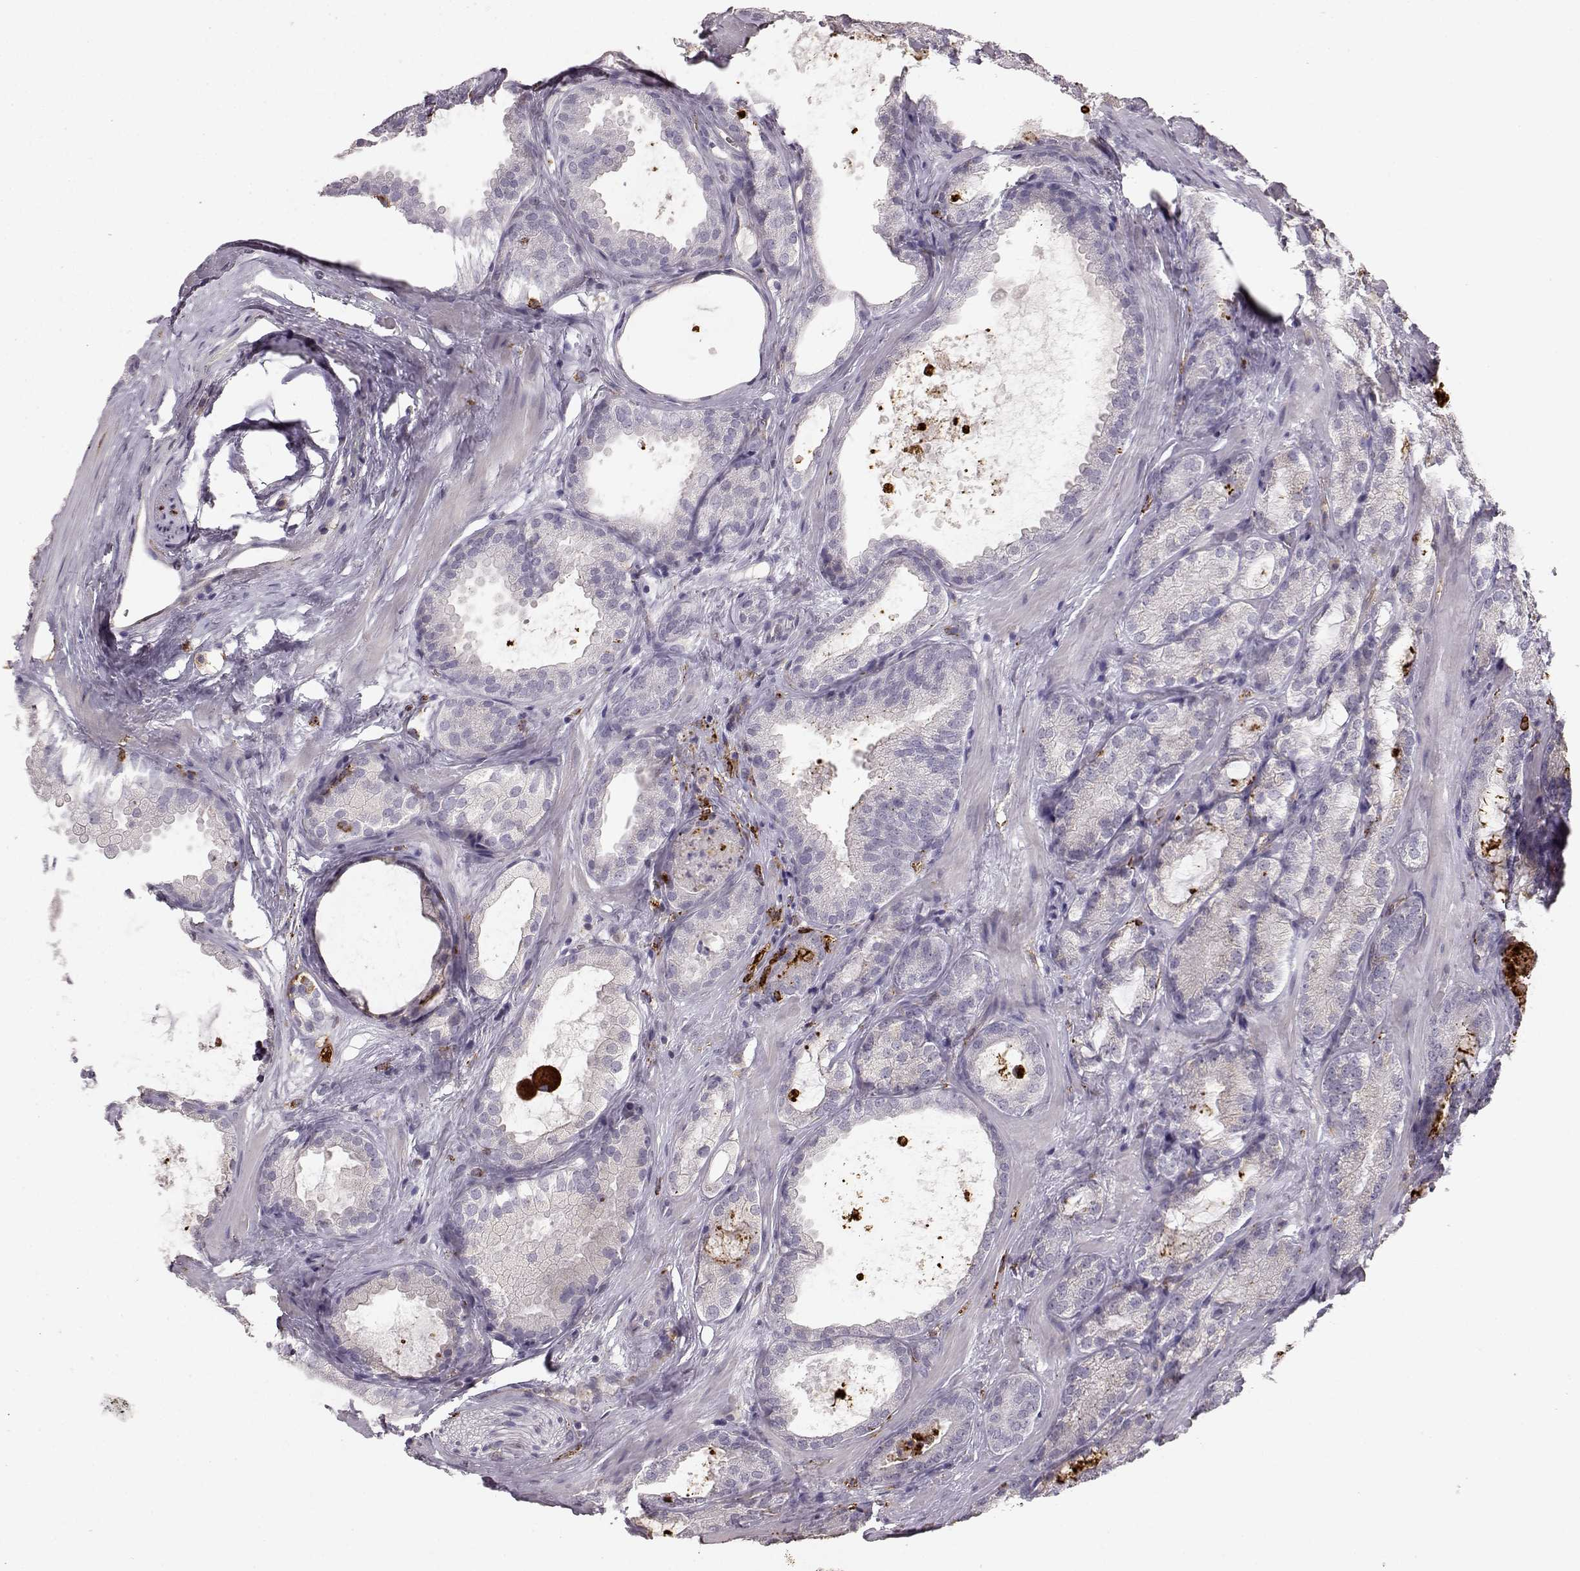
{"staining": {"intensity": "negative", "quantity": "none", "location": "none"}, "tissue": "prostate cancer", "cell_type": "Tumor cells", "image_type": "cancer", "snomed": [{"axis": "morphology", "description": "Adenocarcinoma, High grade"}, {"axis": "topography", "description": "Prostate"}], "caption": "This photomicrograph is of prostate cancer stained with immunohistochemistry (IHC) to label a protein in brown with the nuclei are counter-stained blue. There is no positivity in tumor cells. Nuclei are stained in blue.", "gene": "CCNF", "patient": {"sex": "male", "age": 64}}